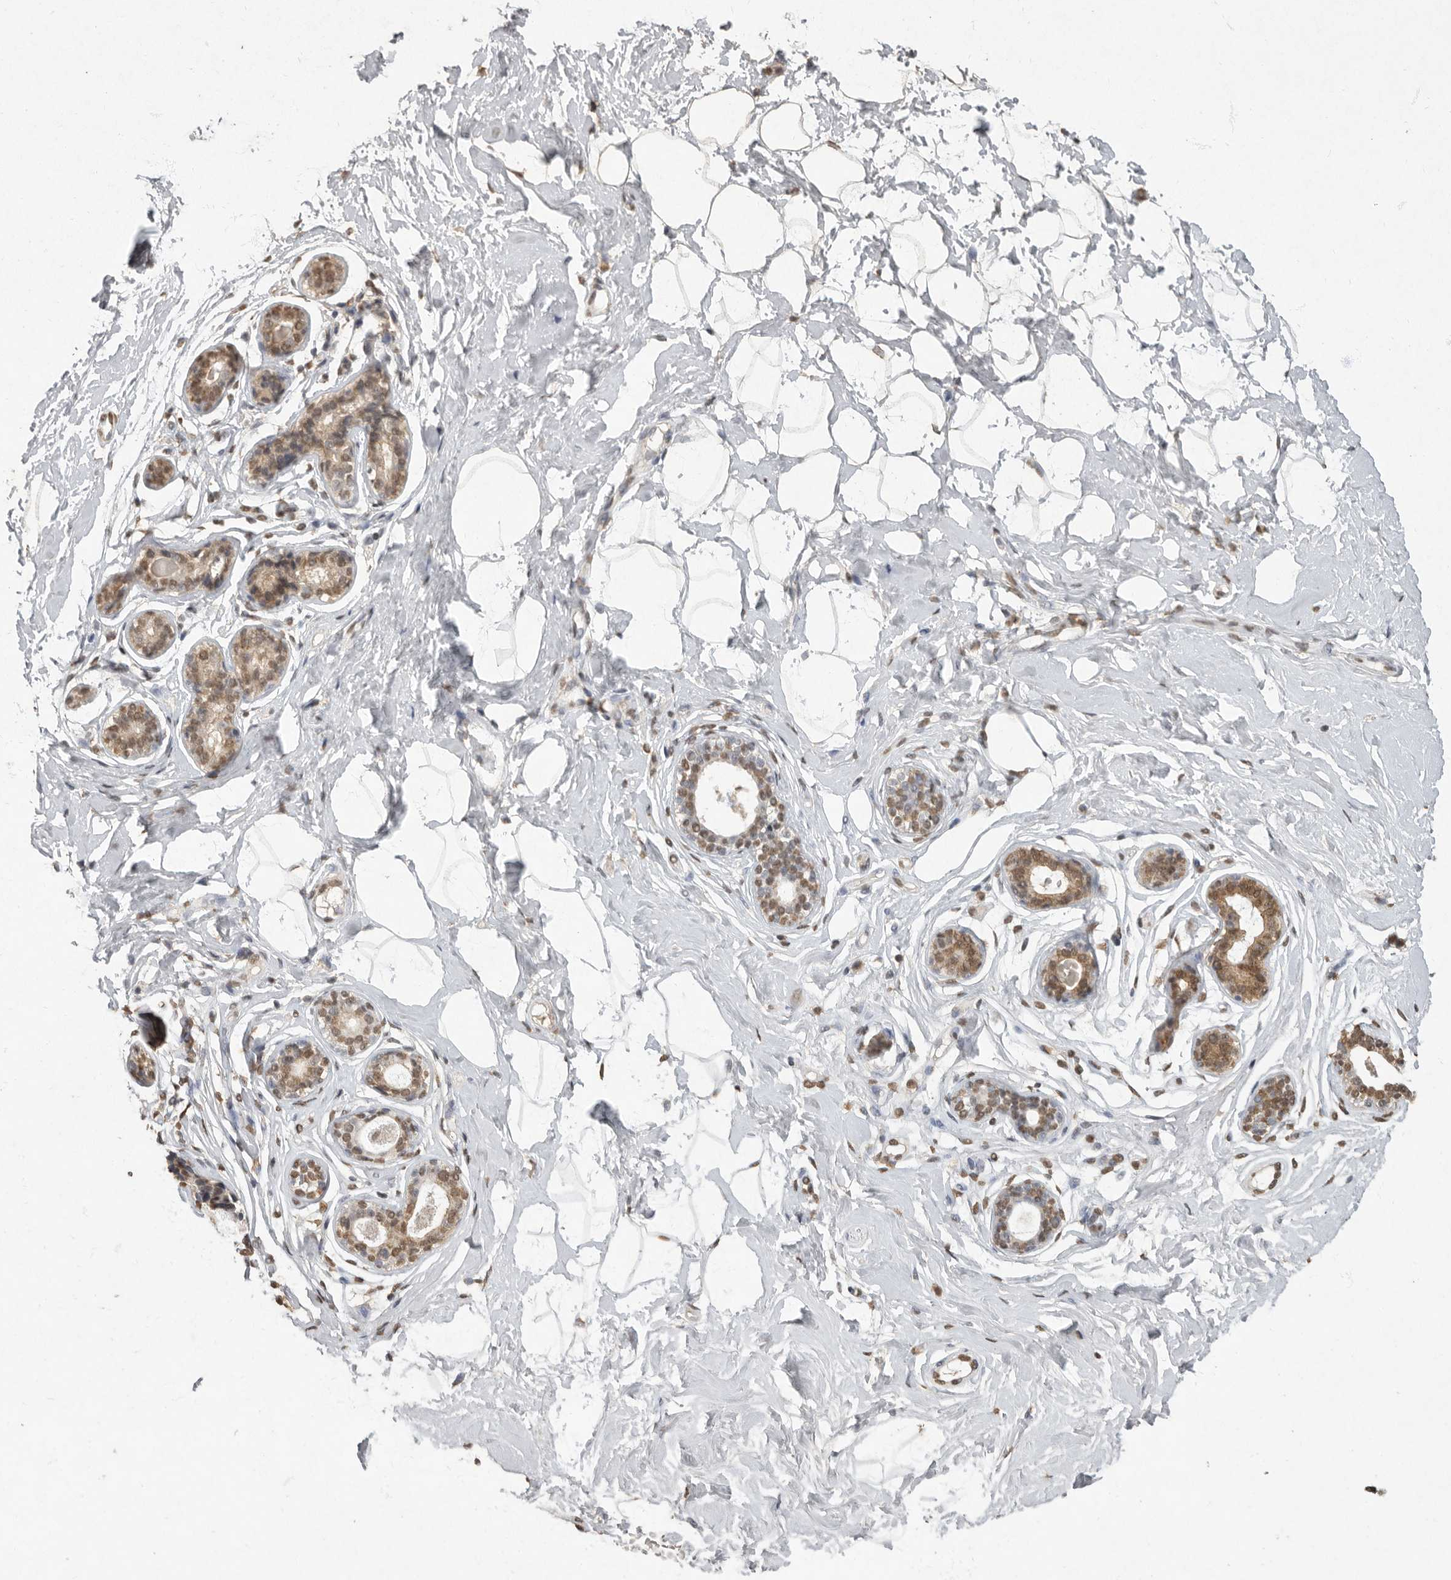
{"staining": {"intensity": "negative", "quantity": "none", "location": "none"}, "tissue": "breast", "cell_type": "Adipocytes", "image_type": "normal", "snomed": [{"axis": "morphology", "description": "Normal tissue, NOS"}, {"axis": "morphology", "description": "Adenoma, NOS"}, {"axis": "topography", "description": "Breast"}], "caption": "This is an immunohistochemistry histopathology image of benign human breast. There is no staining in adipocytes.", "gene": "NBL1", "patient": {"sex": "female", "age": 23}}